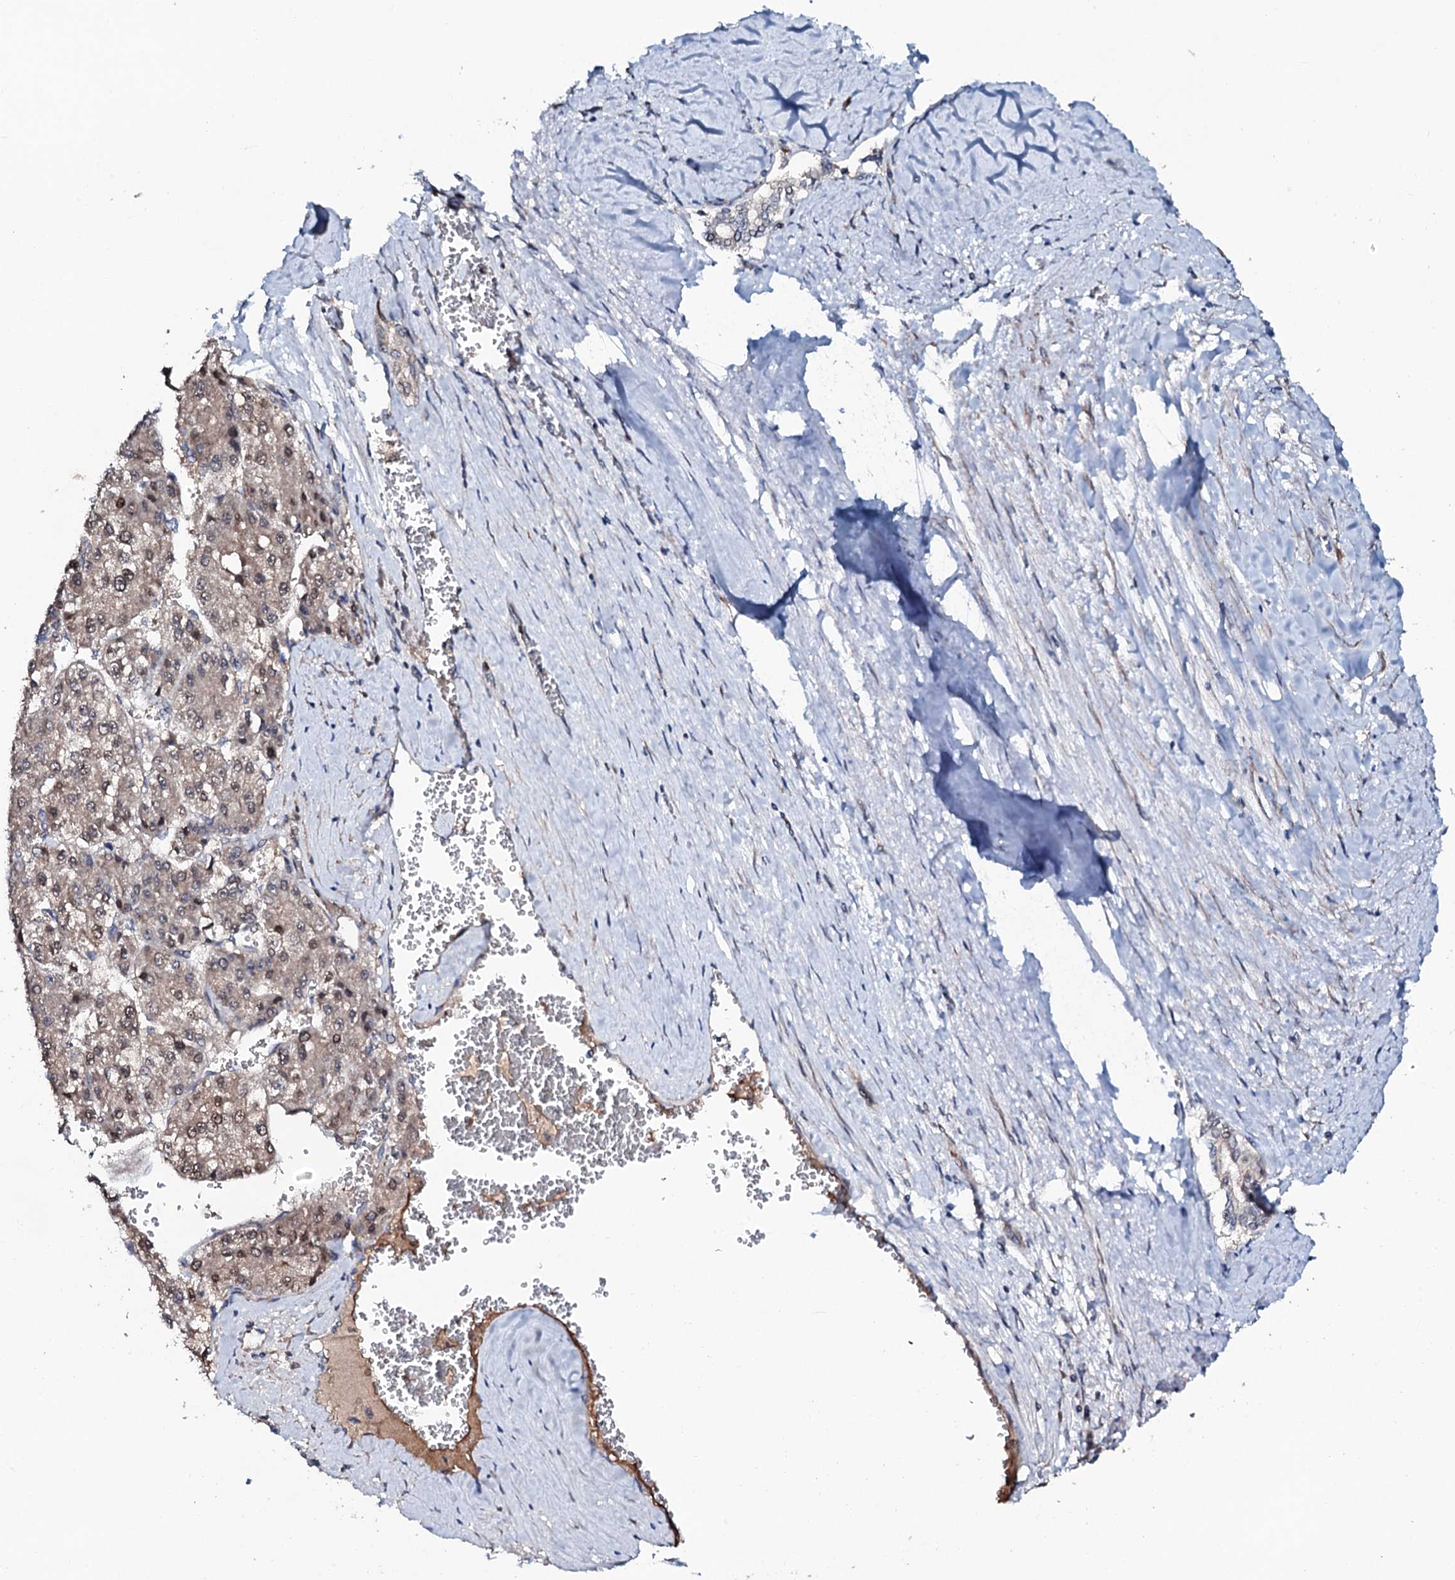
{"staining": {"intensity": "weak", "quantity": "25%-75%", "location": "cytoplasmic/membranous,nuclear"}, "tissue": "liver cancer", "cell_type": "Tumor cells", "image_type": "cancer", "snomed": [{"axis": "morphology", "description": "Carcinoma, Hepatocellular, NOS"}, {"axis": "topography", "description": "Liver"}], "caption": "DAB immunohistochemical staining of human liver hepatocellular carcinoma exhibits weak cytoplasmic/membranous and nuclear protein positivity in approximately 25%-75% of tumor cells. (DAB (3,3'-diaminobenzidine) IHC with brightfield microscopy, high magnification).", "gene": "PPP1R3D", "patient": {"sex": "female", "age": 73}}